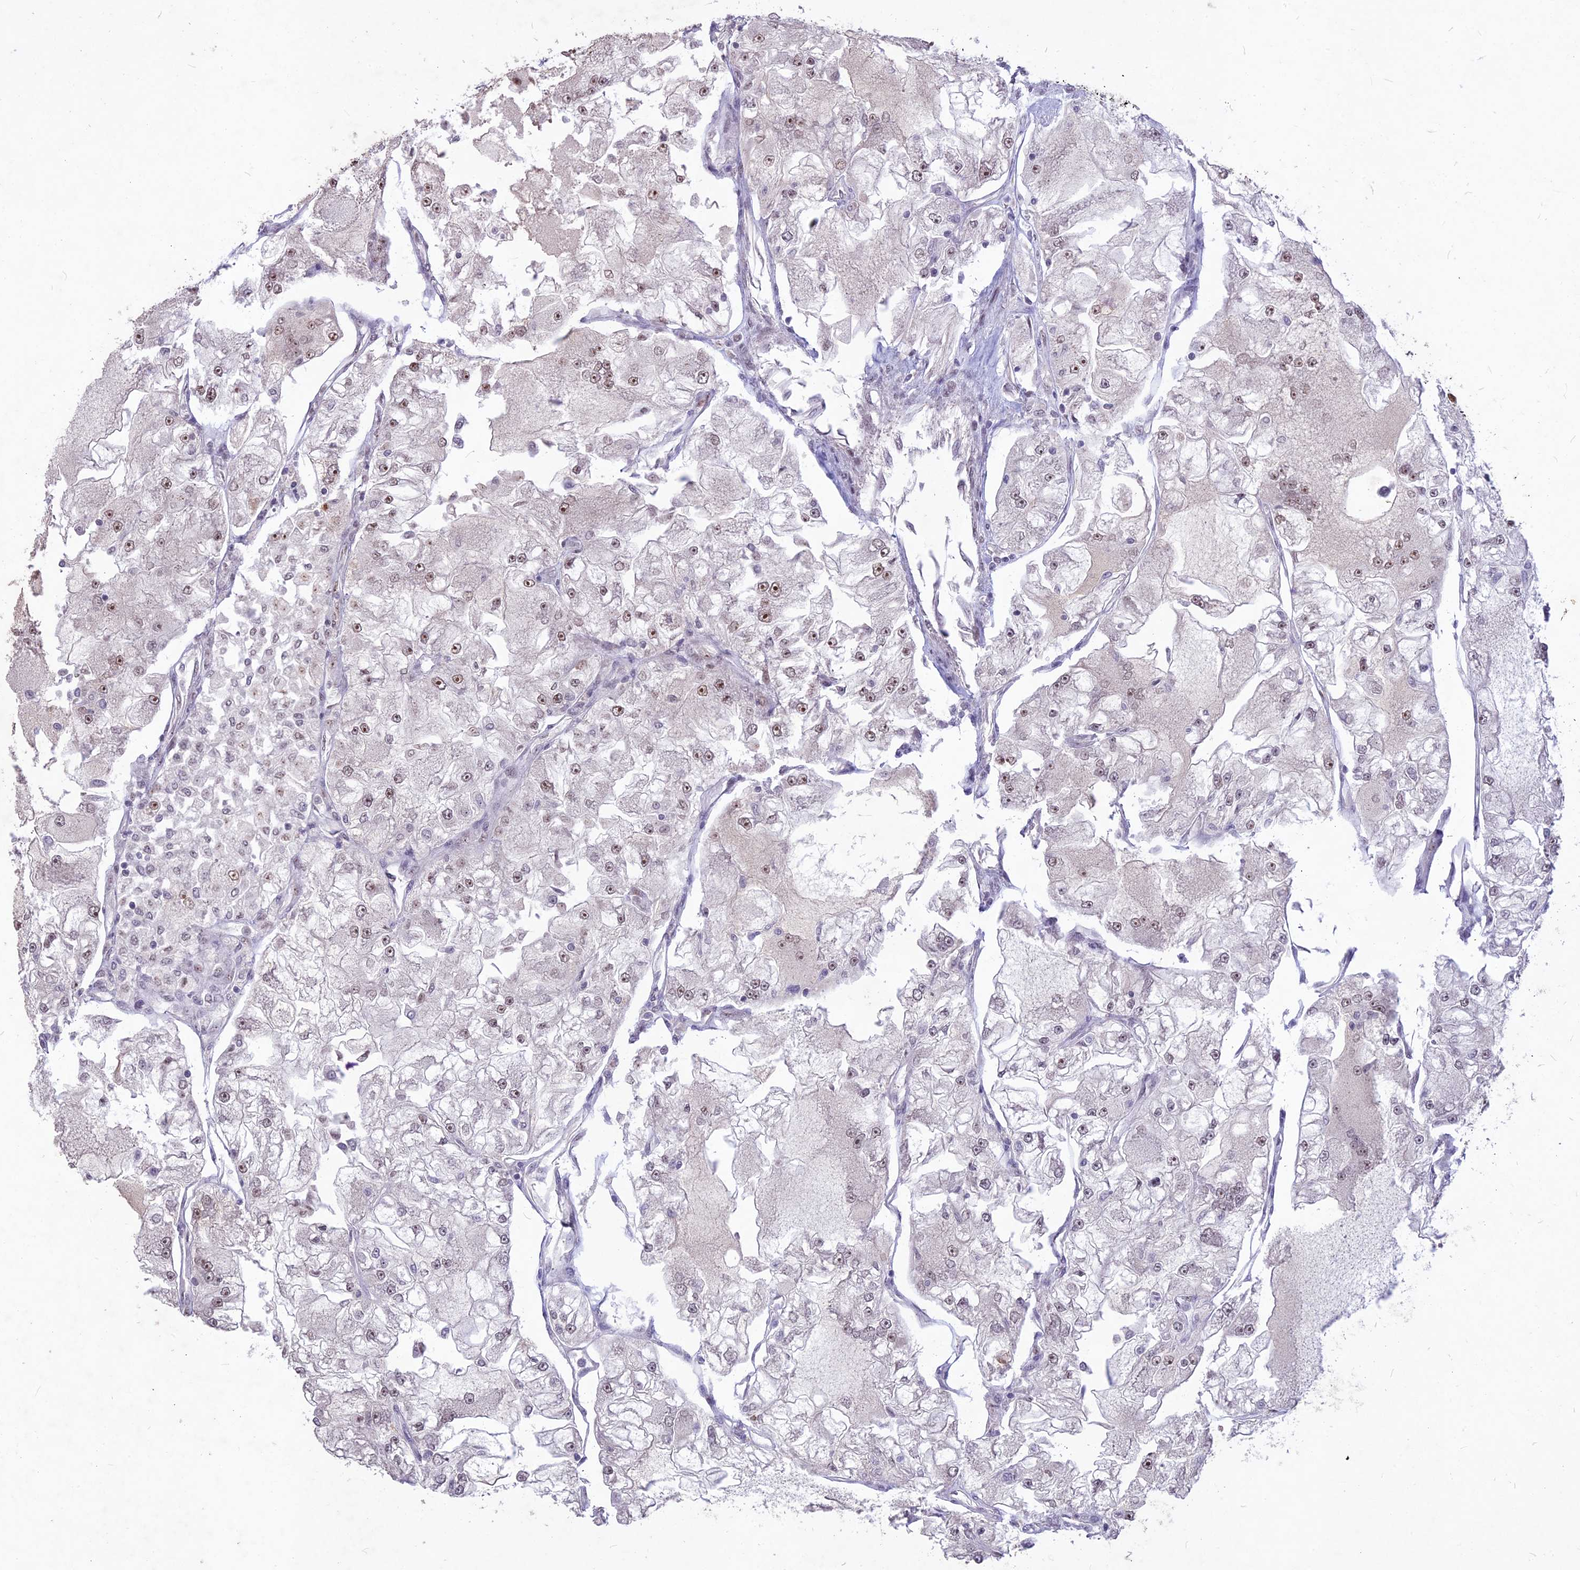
{"staining": {"intensity": "moderate", "quantity": "25%-75%", "location": "nuclear"}, "tissue": "renal cancer", "cell_type": "Tumor cells", "image_type": "cancer", "snomed": [{"axis": "morphology", "description": "Adenocarcinoma, NOS"}, {"axis": "topography", "description": "Kidney"}], "caption": "Immunohistochemical staining of renal adenocarcinoma exhibits medium levels of moderate nuclear staining in about 25%-75% of tumor cells. (Stains: DAB in brown, nuclei in blue, Microscopy: brightfield microscopy at high magnification).", "gene": "DIS3", "patient": {"sex": "female", "age": 72}}